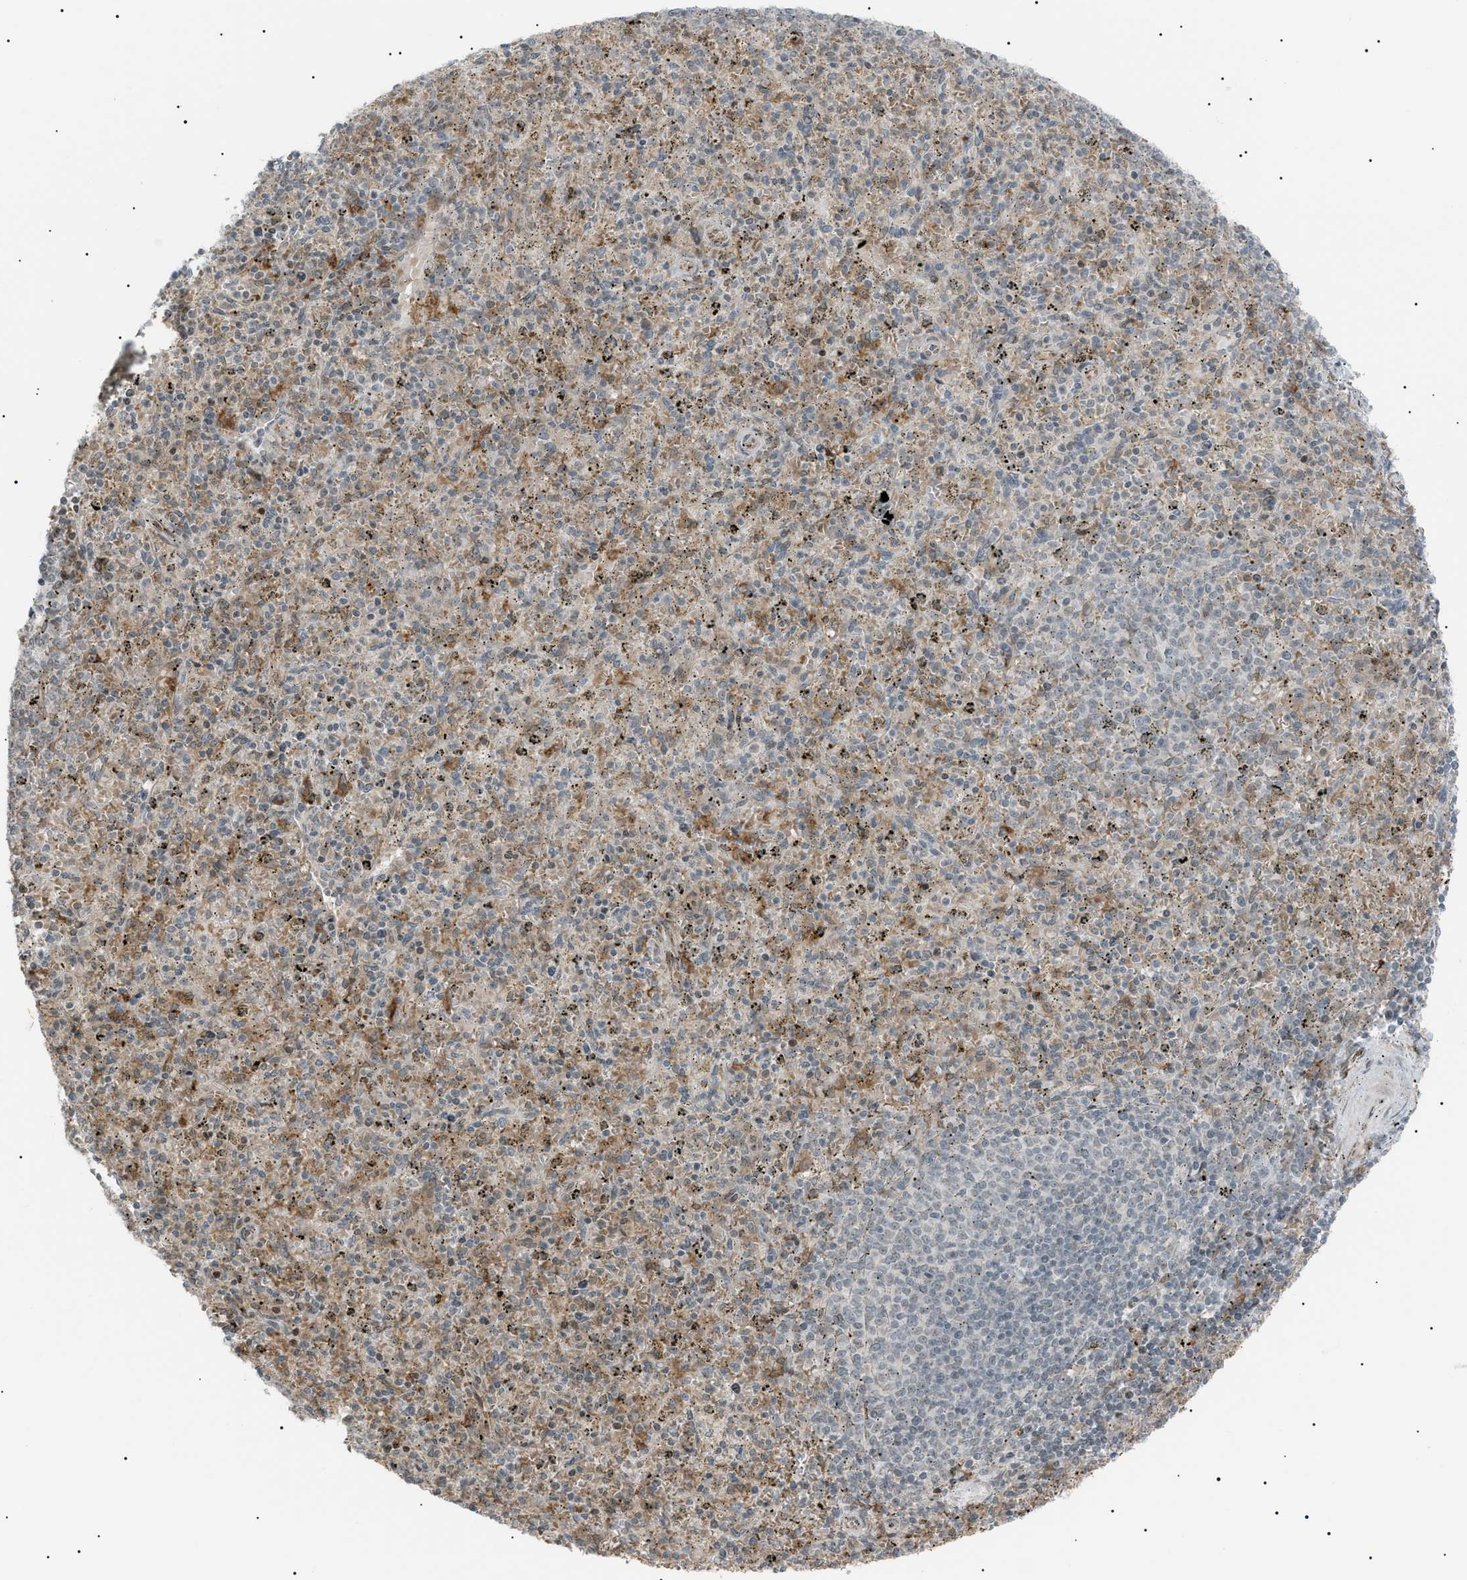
{"staining": {"intensity": "weak", "quantity": ">75%", "location": "cytoplasmic/membranous"}, "tissue": "spleen", "cell_type": "Cells in red pulp", "image_type": "normal", "snomed": [{"axis": "morphology", "description": "Normal tissue, NOS"}, {"axis": "topography", "description": "Spleen"}], "caption": "Immunohistochemical staining of unremarkable spleen shows weak cytoplasmic/membranous protein expression in approximately >75% of cells in red pulp.", "gene": "LPIN2", "patient": {"sex": "male", "age": 72}}